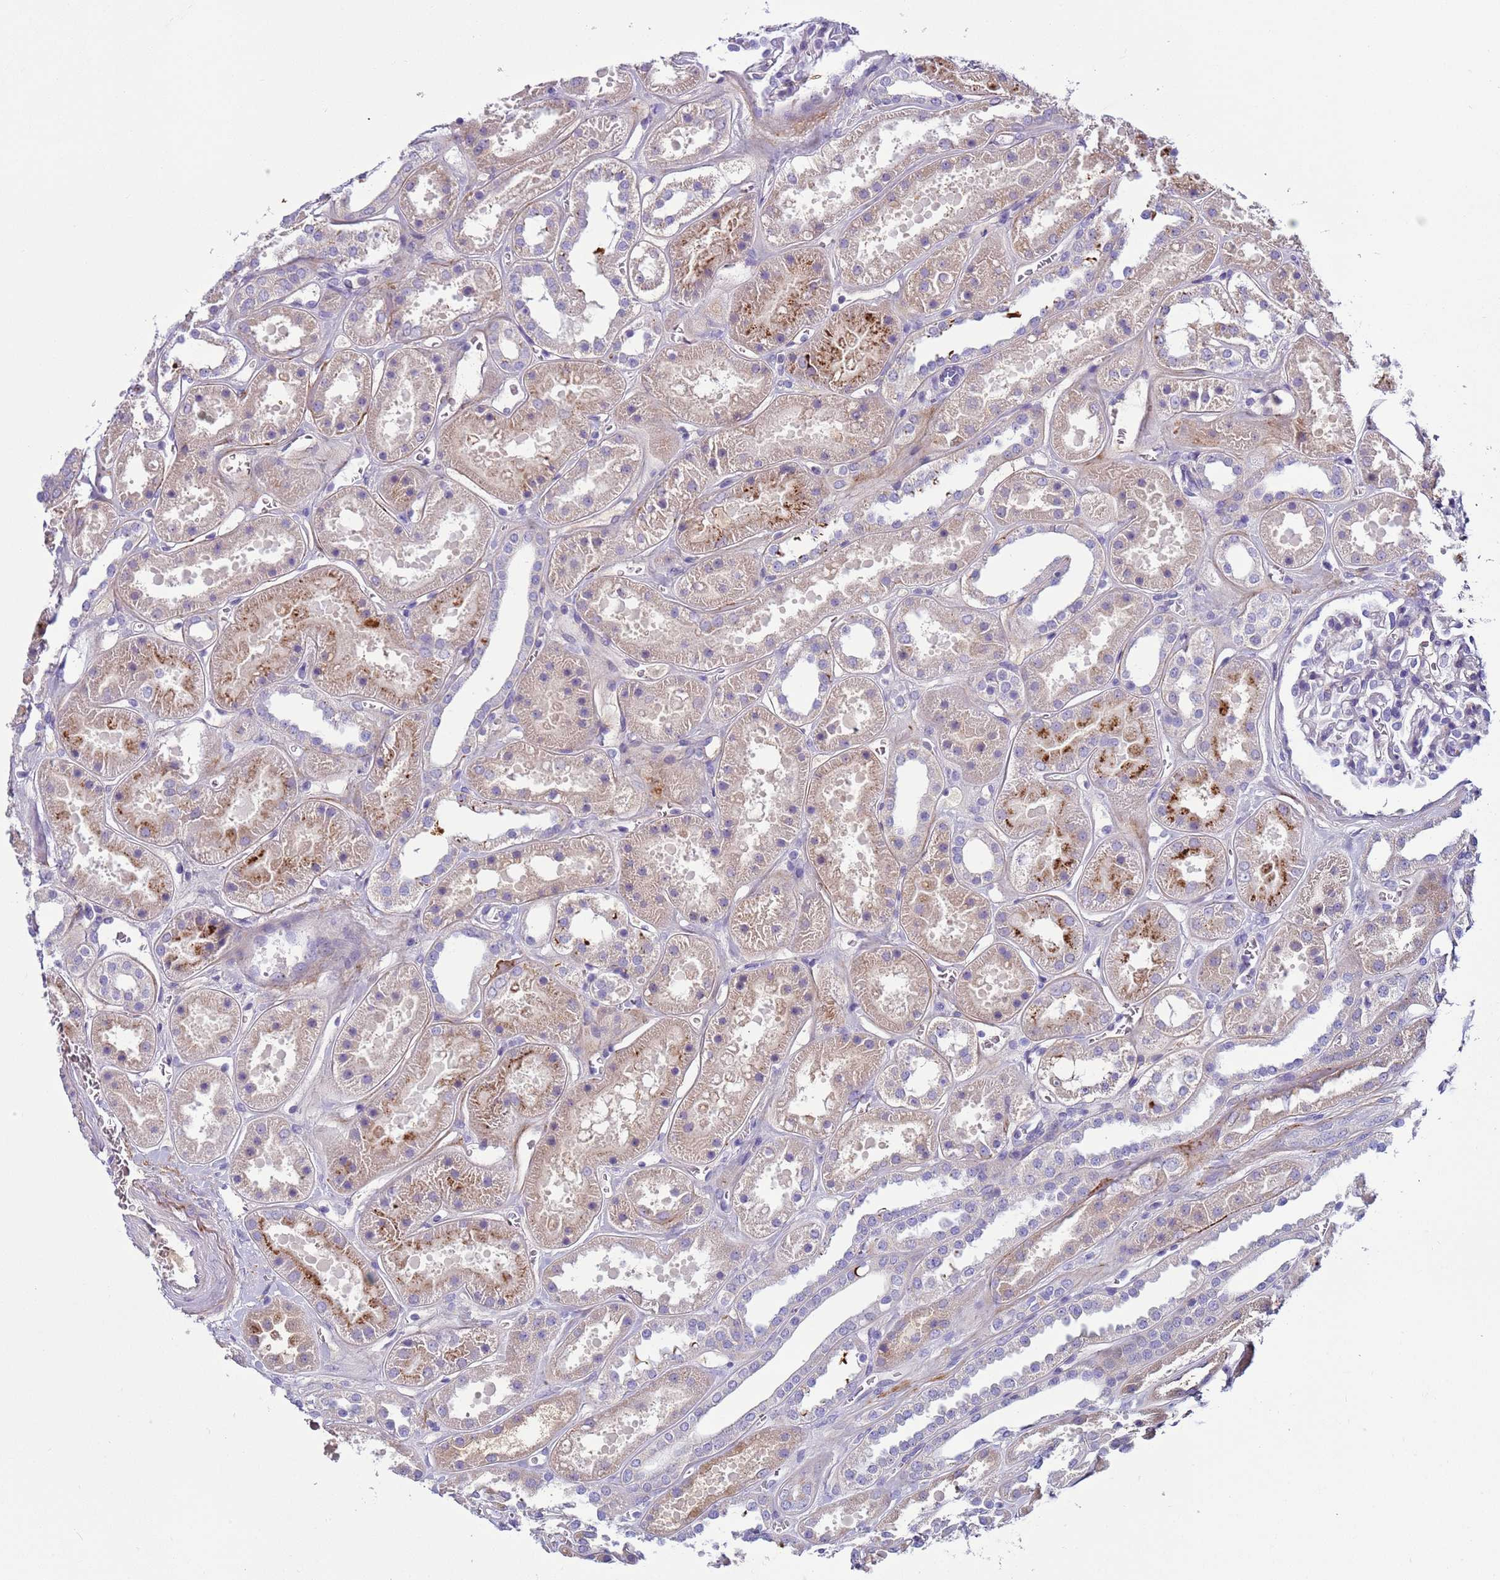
{"staining": {"intensity": "negative", "quantity": "none", "location": "none"}, "tissue": "kidney", "cell_type": "Cells in glomeruli", "image_type": "normal", "snomed": [{"axis": "morphology", "description": "Normal tissue, NOS"}, {"axis": "topography", "description": "Kidney"}], "caption": "This is an IHC micrograph of benign kidney. There is no staining in cells in glomeruli.", "gene": "TRIM51G", "patient": {"sex": "female", "age": 41}}